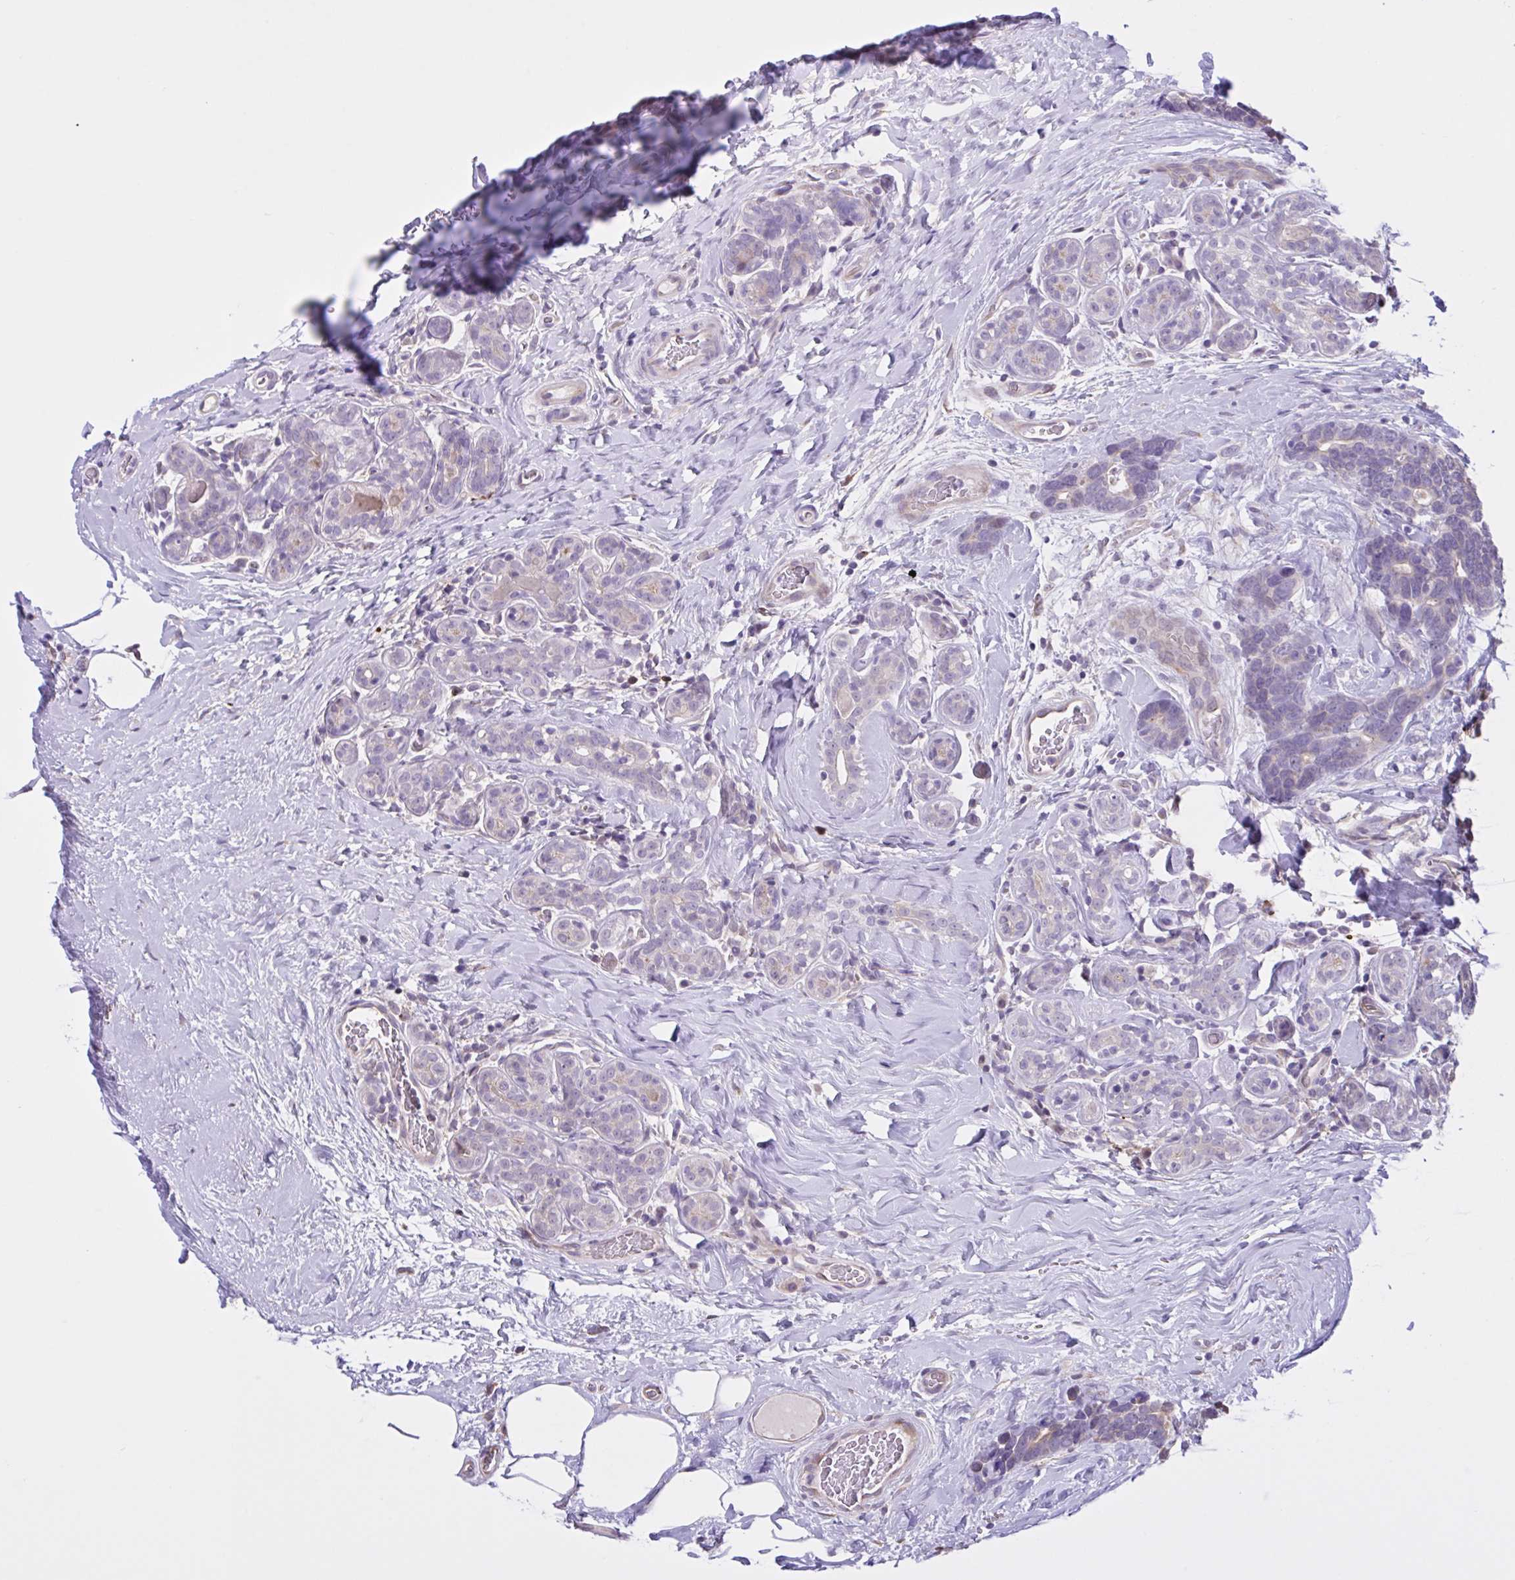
{"staining": {"intensity": "negative", "quantity": "none", "location": "none"}, "tissue": "breast cancer", "cell_type": "Tumor cells", "image_type": "cancer", "snomed": [{"axis": "morphology", "description": "Duct carcinoma"}, {"axis": "topography", "description": "Breast"}], "caption": "A high-resolution photomicrograph shows immunohistochemistry (IHC) staining of breast intraductal carcinoma, which demonstrates no significant positivity in tumor cells.", "gene": "MRGPRX2", "patient": {"sex": "female", "age": 71}}